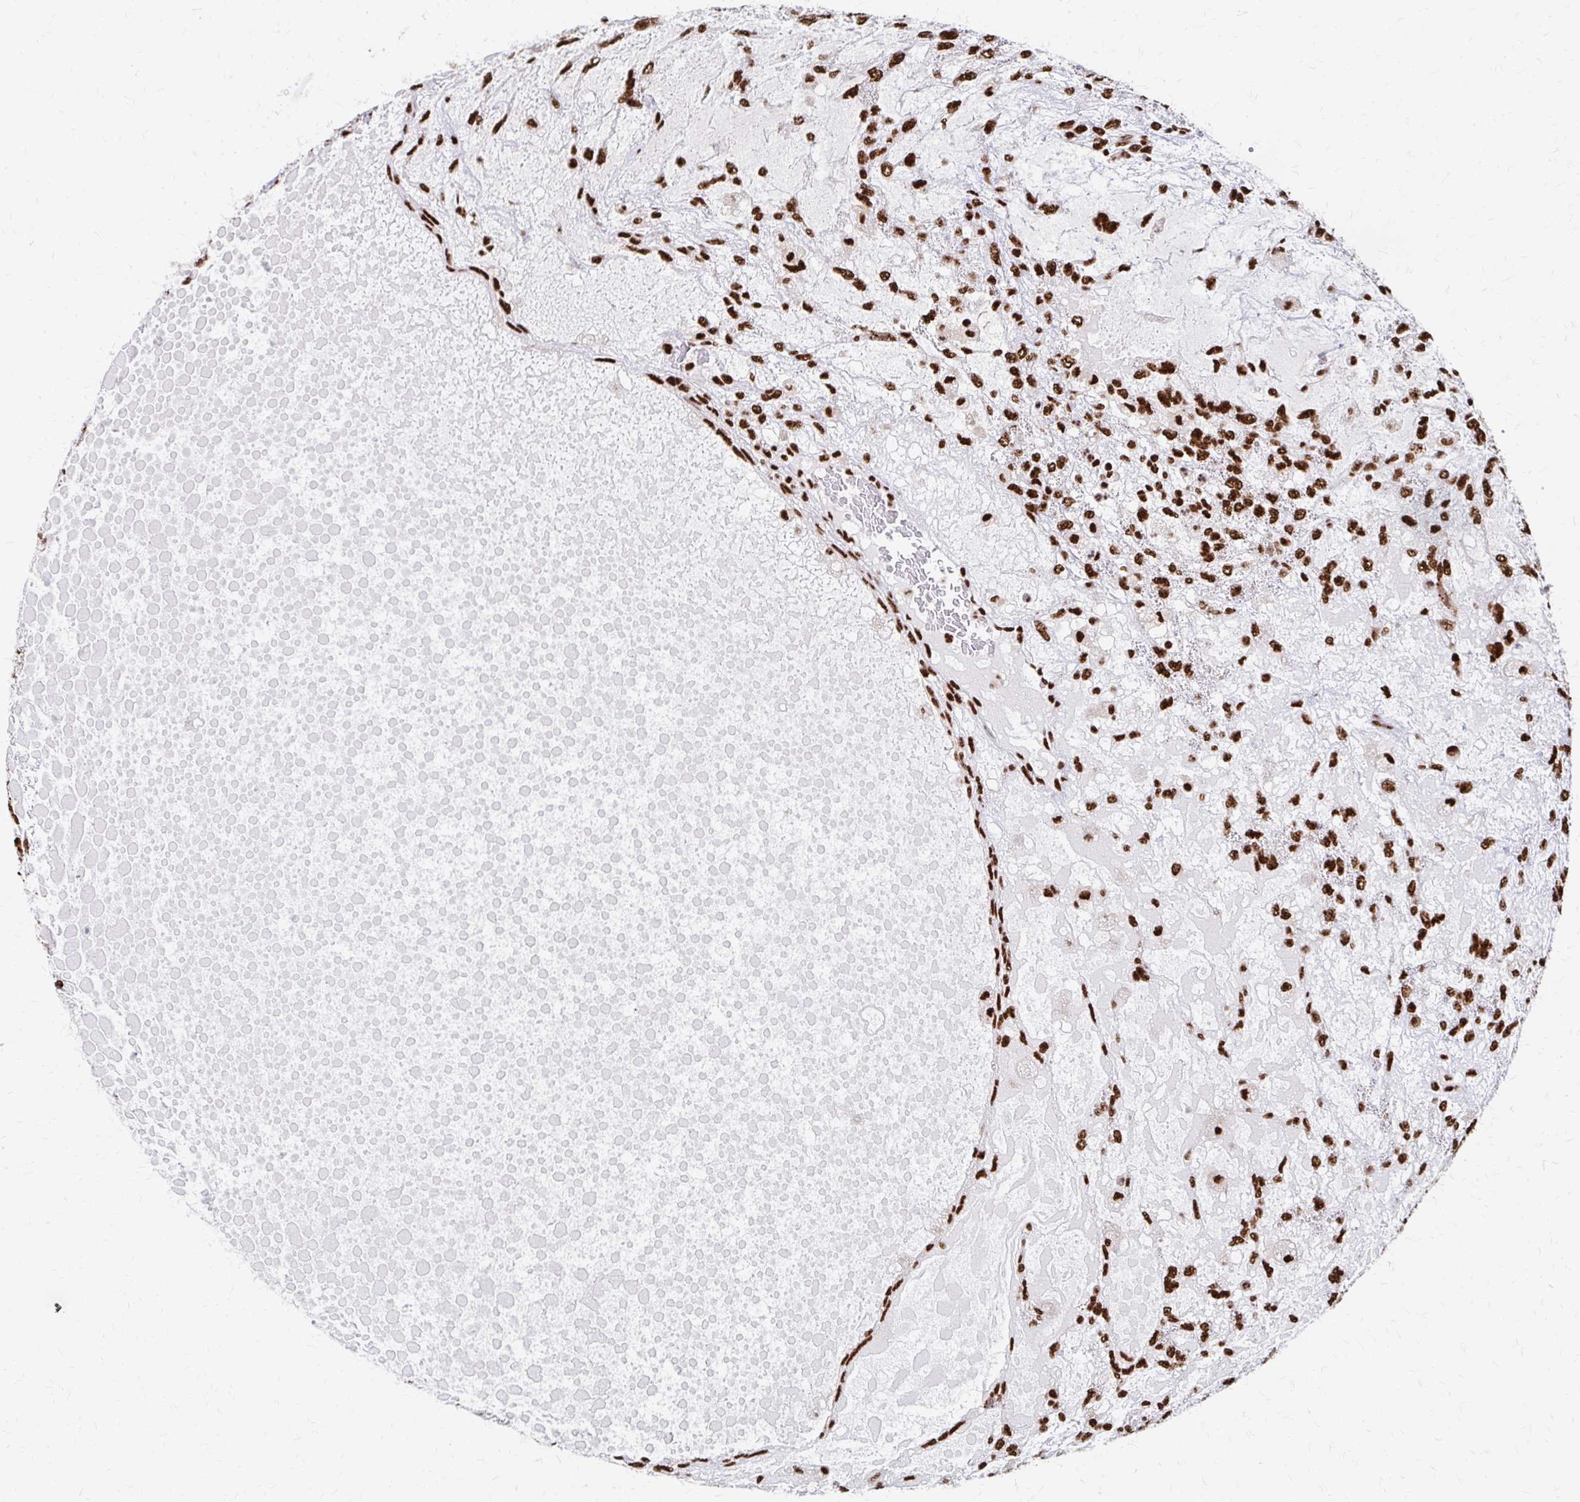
{"staining": {"intensity": "strong", "quantity": ">75%", "location": "nuclear"}, "tissue": "testis cancer", "cell_type": "Tumor cells", "image_type": "cancer", "snomed": [{"axis": "morphology", "description": "Carcinoma, Embryonal, NOS"}, {"axis": "topography", "description": "Testis"}], "caption": "Embryonal carcinoma (testis) was stained to show a protein in brown. There is high levels of strong nuclear positivity in about >75% of tumor cells. The staining was performed using DAB, with brown indicating positive protein expression. Nuclei are stained blue with hematoxylin.", "gene": "CNKSR3", "patient": {"sex": "male", "age": 23}}